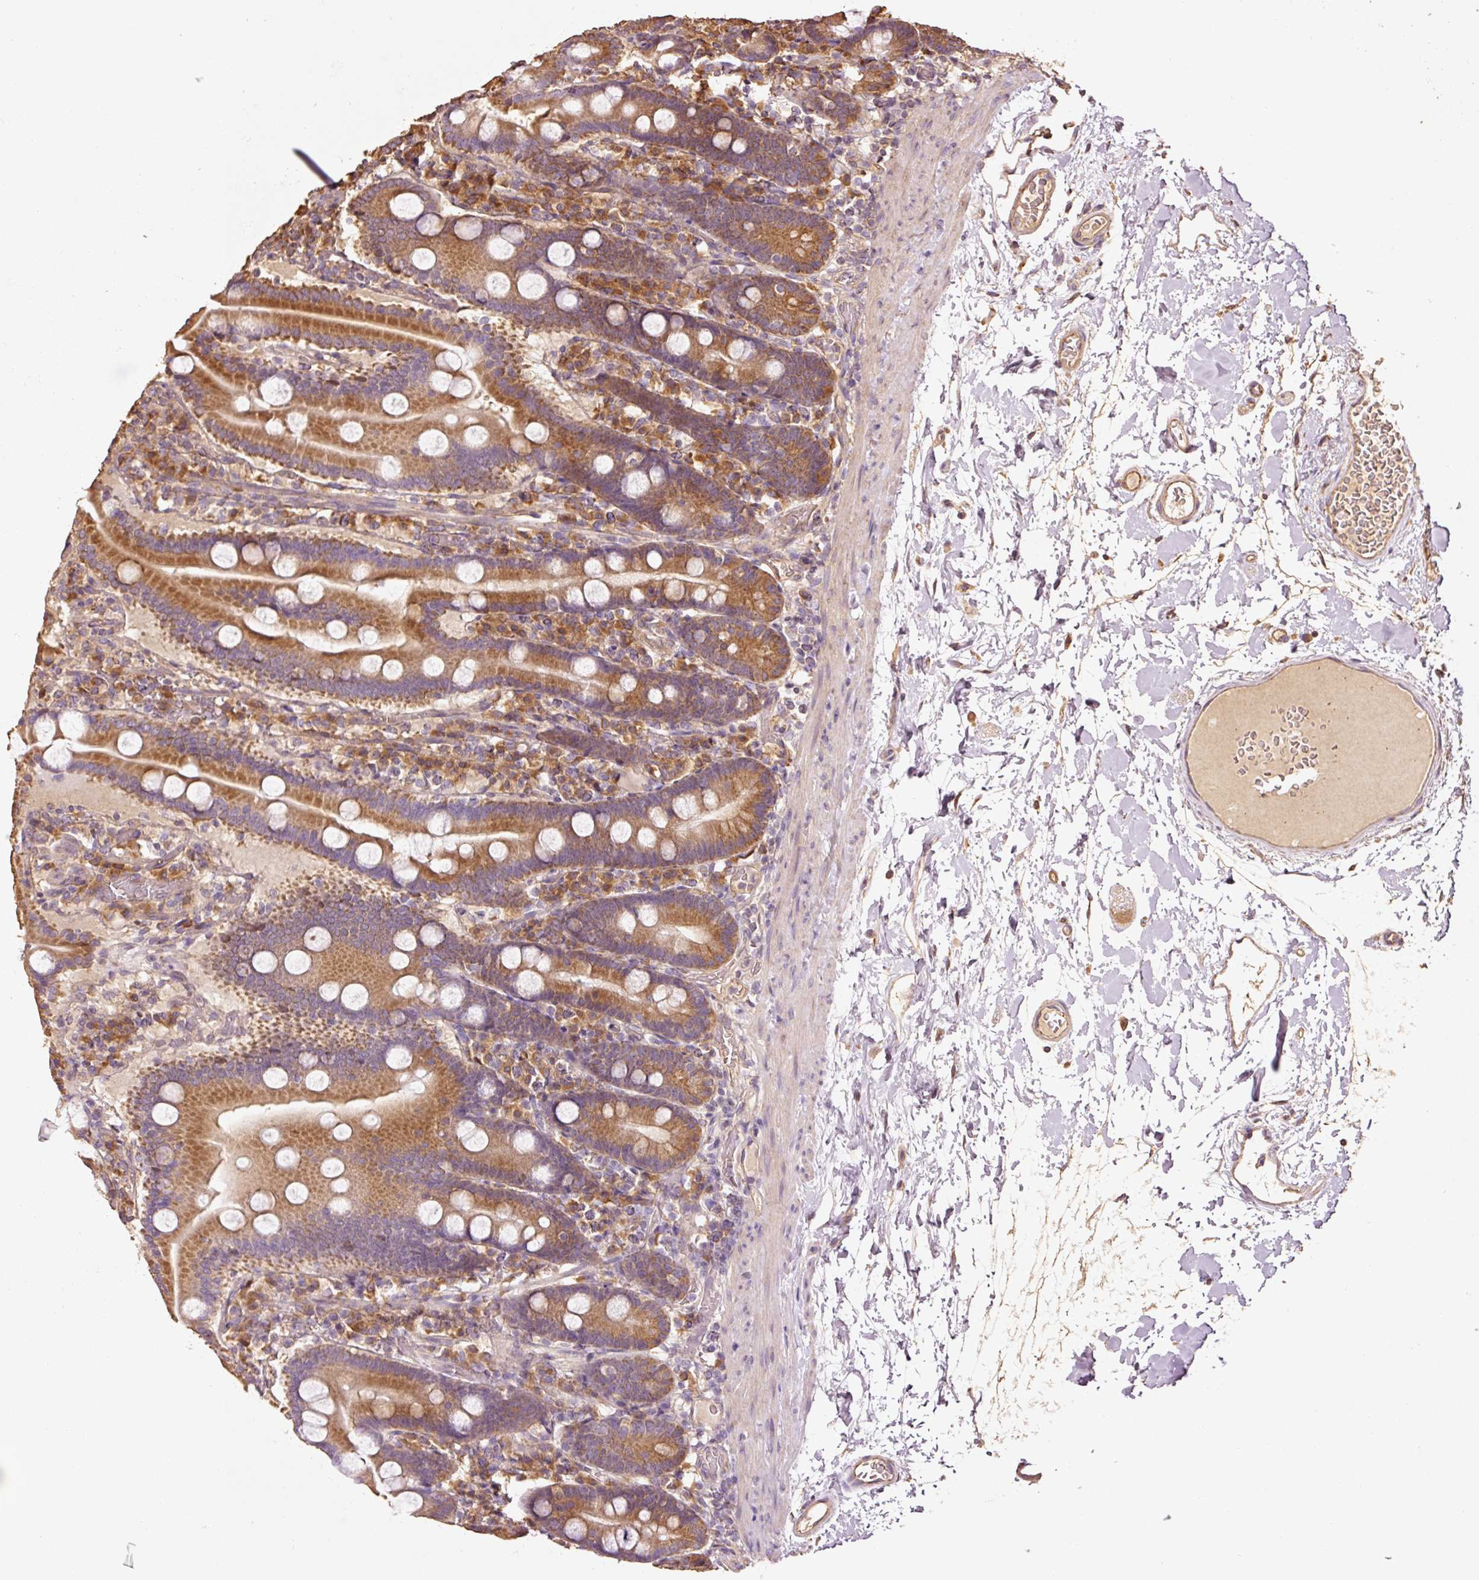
{"staining": {"intensity": "strong", "quantity": ">75%", "location": "cytoplasmic/membranous"}, "tissue": "duodenum", "cell_type": "Glandular cells", "image_type": "normal", "snomed": [{"axis": "morphology", "description": "Normal tissue, NOS"}, {"axis": "topography", "description": "Duodenum"}], "caption": "Protein staining exhibits strong cytoplasmic/membranous staining in approximately >75% of glandular cells in benign duodenum. (DAB IHC with brightfield microscopy, high magnification).", "gene": "EFHC1", "patient": {"sex": "male", "age": 55}}